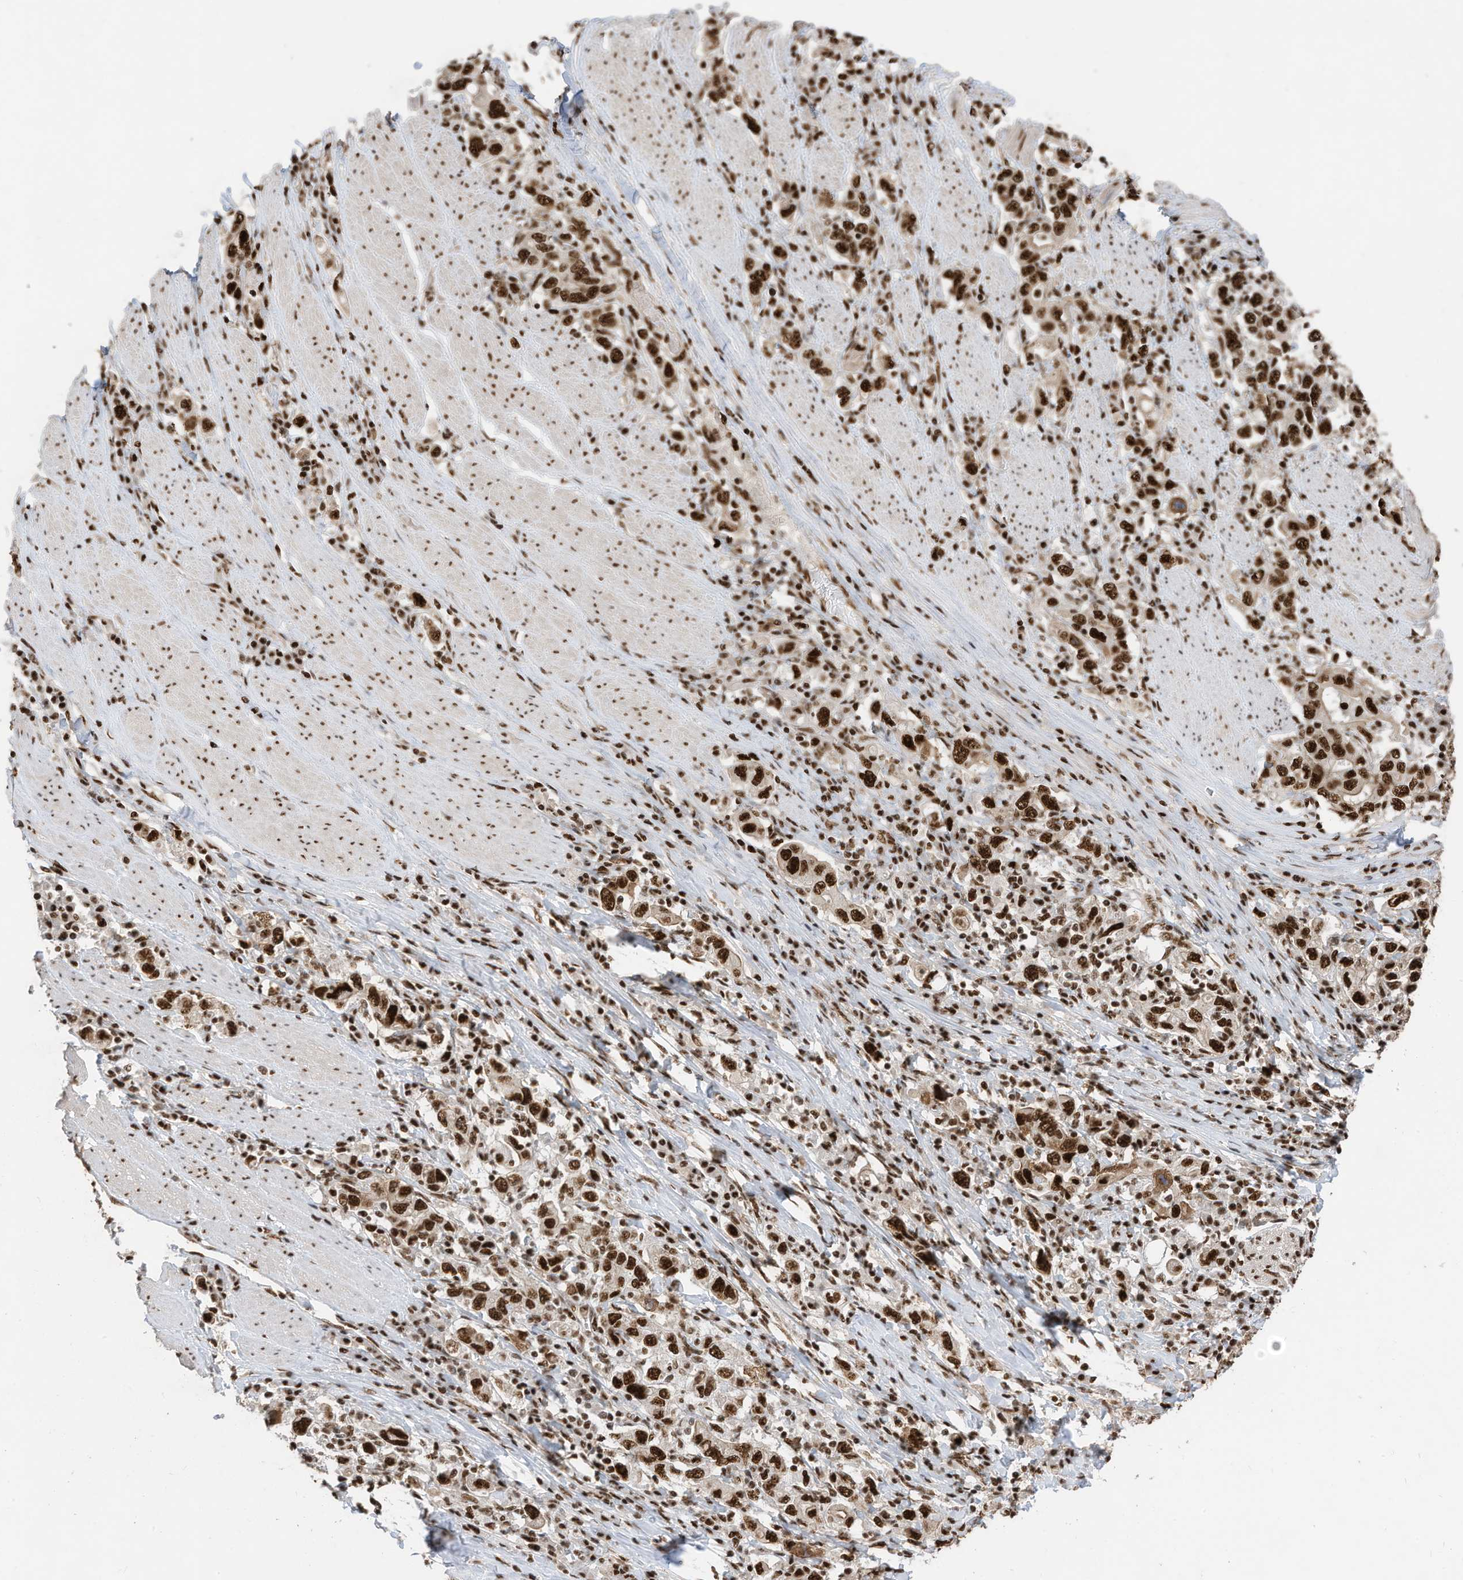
{"staining": {"intensity": "strong", "quantity": ">75%", "location": "nuclear"}, "tissue": "stomach cancer", "cell_type": "Tumor cells", "image_type": "cancer", "snomed": [{"axis": "morphology", "description": "Adenocarcinoma, NOS"}, {"axis": "topography", "description": "Stomach, upper"}], "caption": "Protein analysis of stomach cancer (adenocarcinoma) tissue demonstrates strong nuclear expression in about >75% of tumor cells.", "gene": "SF3A3", "patient": {"sex": "male", "age": 62}}